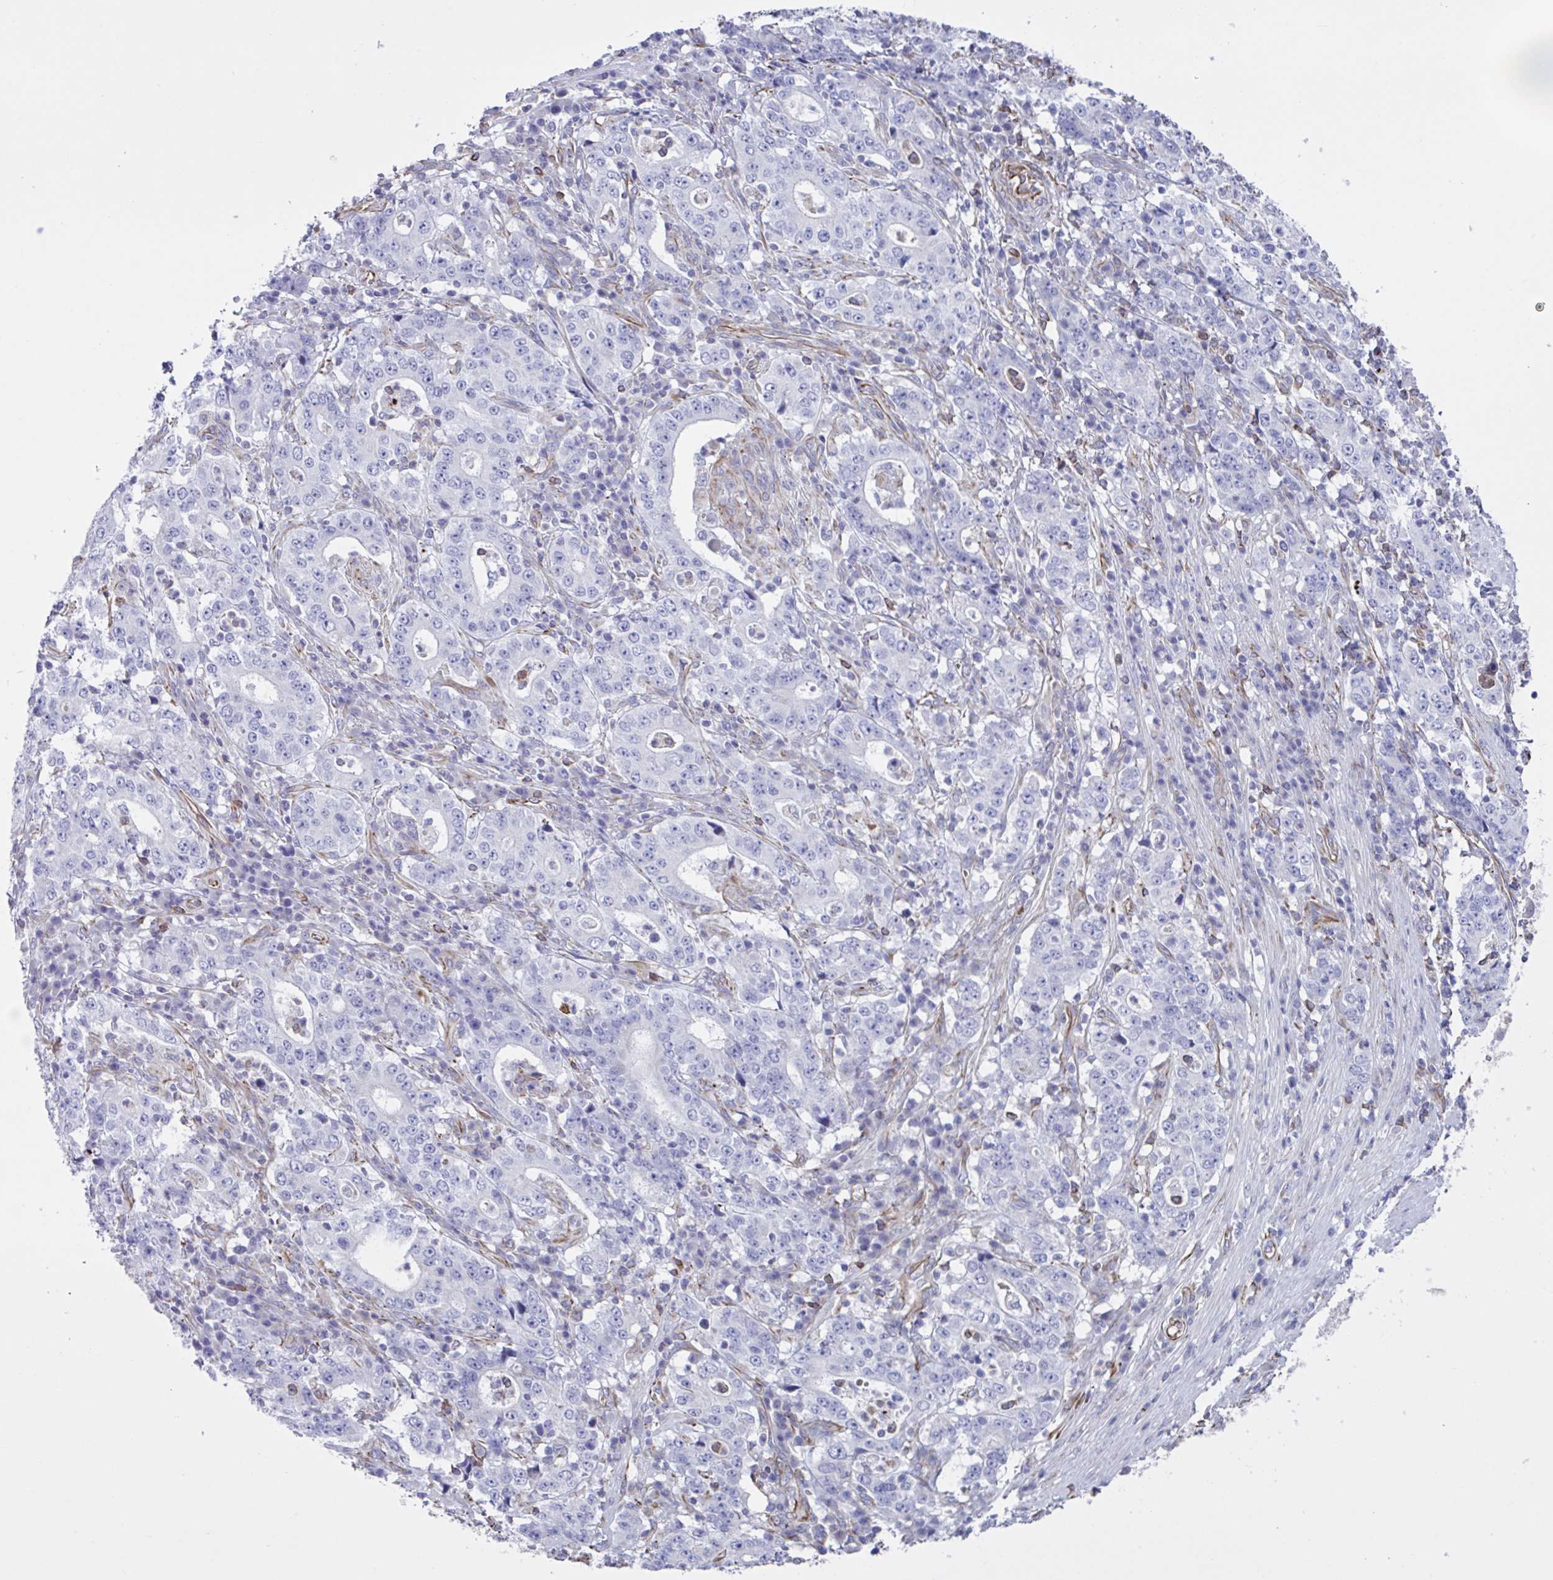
{"staining": {"intensity": "negative", "quantity": "none", "location": "none"}, "tissue": "stomach cancer", "cell_type": "Tumor cells", "image_type": "cancer", "snomed": [{"axis": "morphology", "description": "Normal tissue, NOS"}, {"axis": "morphology", "description": "Adenocarcinoma, NOS"}, {"axis": "topography", "description": "Stomach, upper"}, {"axis": "topography", "description": "Stomach"}], "caption": "A high-resolution image shows IHC staining of adenocarcinoma (stomach), which exhibits no significant positivity in tumor cells.", "gene": "TMEM86B", "patient": {"sex": "male", "age": 59}}